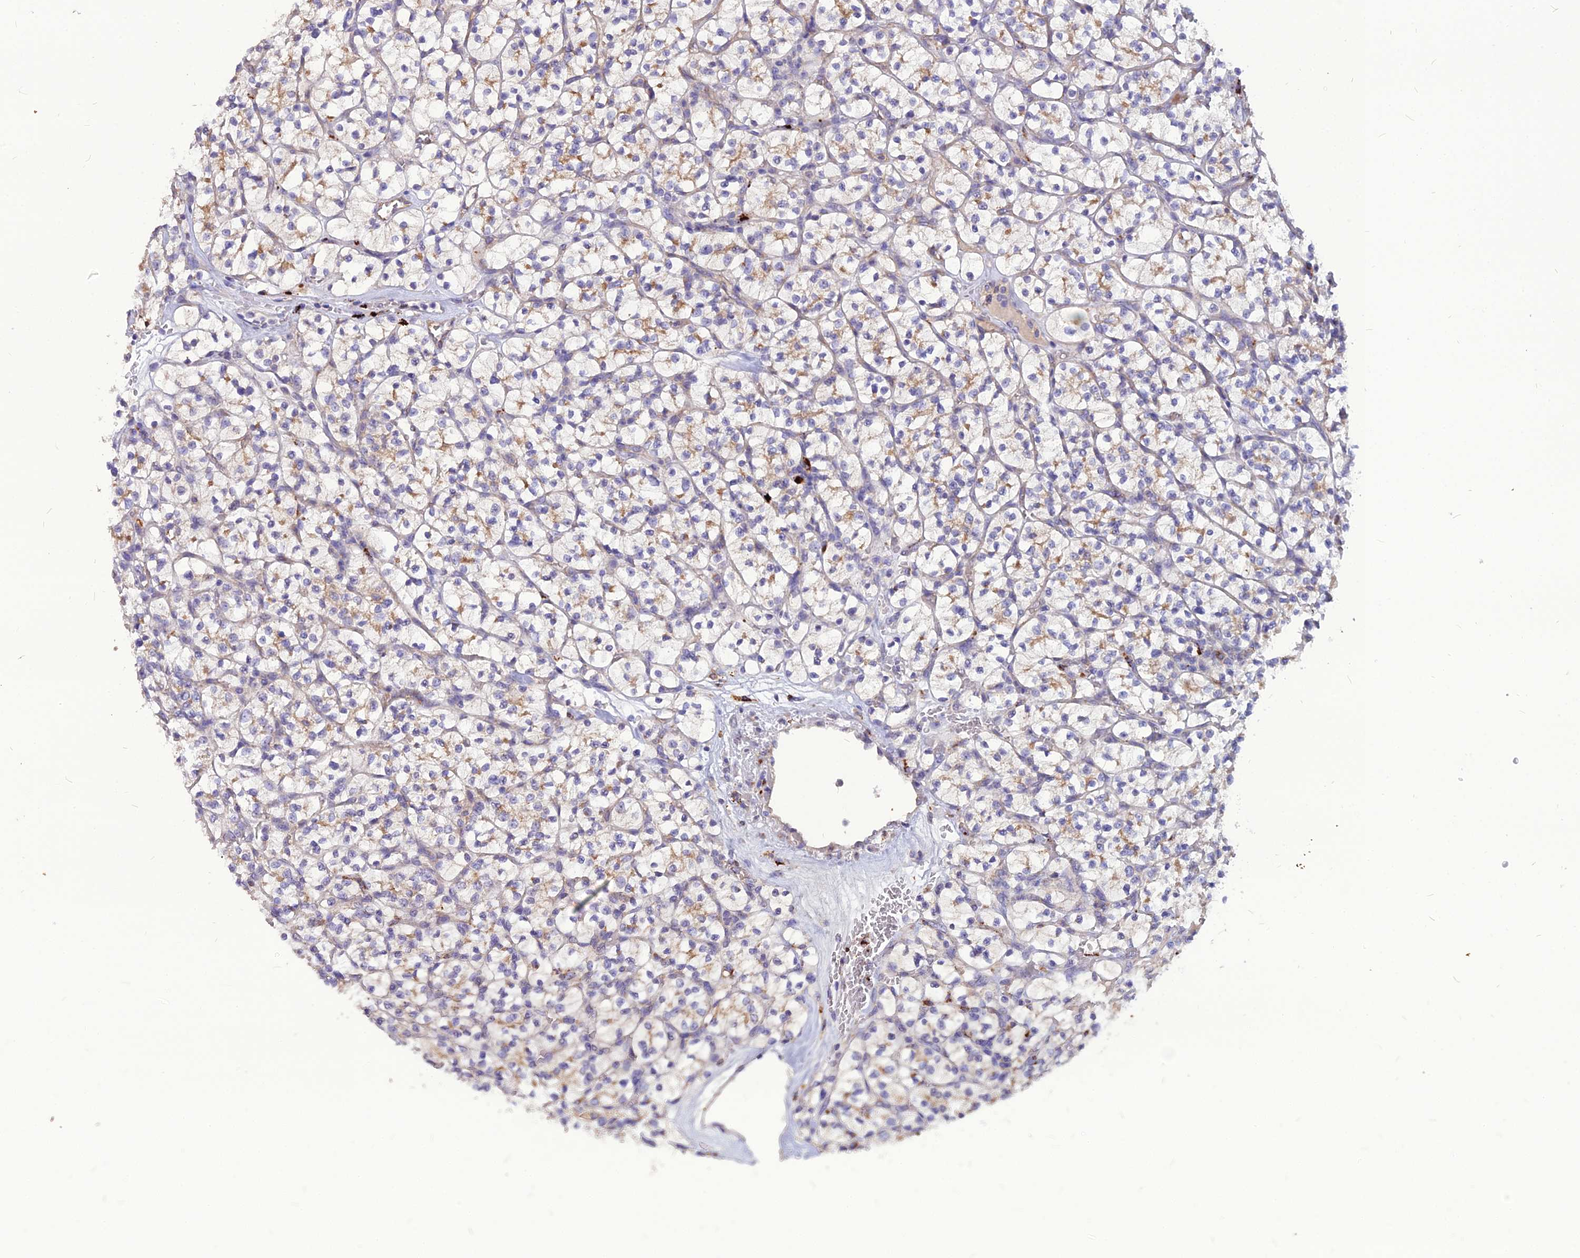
{"staining": {"intensity": "weak", "quantity": "25%-75%", "location": "cytoplasmic/membranous"}, "tissue": "renal cancer", "cell_type": "Tumor cells", "image_type": "cancer", "snomed": [{"axis": "morphology", "description": "Adenocarcinoma, NOS"}, {"axis": "topography", "description": "Kidney"}], "caption": "Renal cancer (adenocarcinoma) was stained to show a protein in brown. There is low levels of weak cytoplasmic/membranous expression in approximately 25%-75% of tumor cells.", "gene": "PCED1B", "patient": {"sex": "female", "age": 64}}